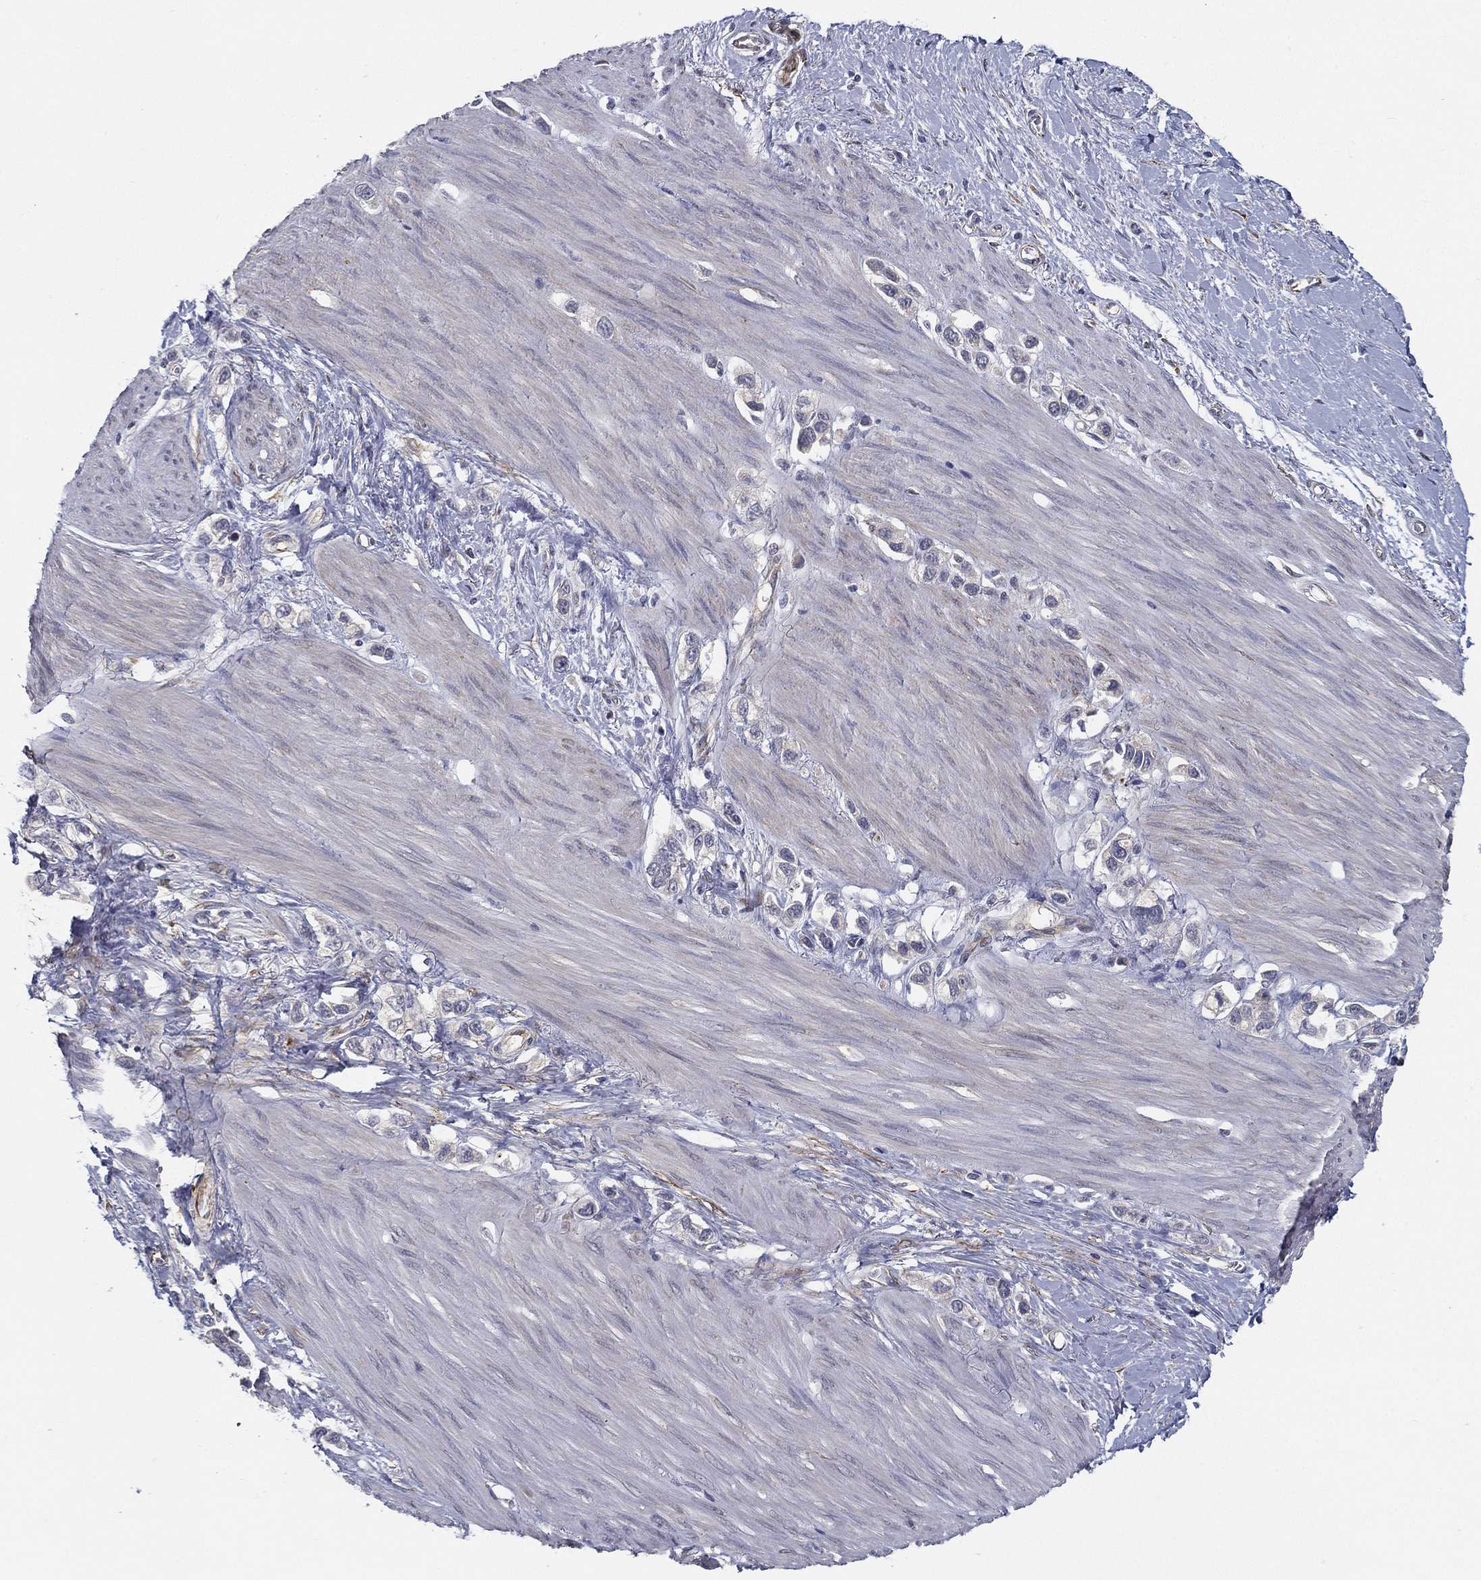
{"staining": {"intensity": "negative", "quantity": "none", "location": "none"}, "tissue": "stomach cancer", "cell_type": "Tumor cells", "image_type": "cancer", "snomed": [{"axis": "morphology", "description": "Normal tissue, NOS"}, {"axis": "morphology", "description": "Adenocarcinoma, NOS"}, {"axis": "morphology", "description": "Adenocarcinoma, High grade"}, {"axis": "topography", "description": "Stomach, upper"}, {"axis": "topography", "description": "Stomach"}], "caption": "There is no significant expression in tumor cells of high-grade adenocarcinoma (stomach). Brightfield microscopy of immunohistochemistry (IHC) stained with DAB (brown) and hematoxylin (blue), captured at high magnification.", "gene": "LRRC56", "patient": {"sex": "female", "age": 65}}